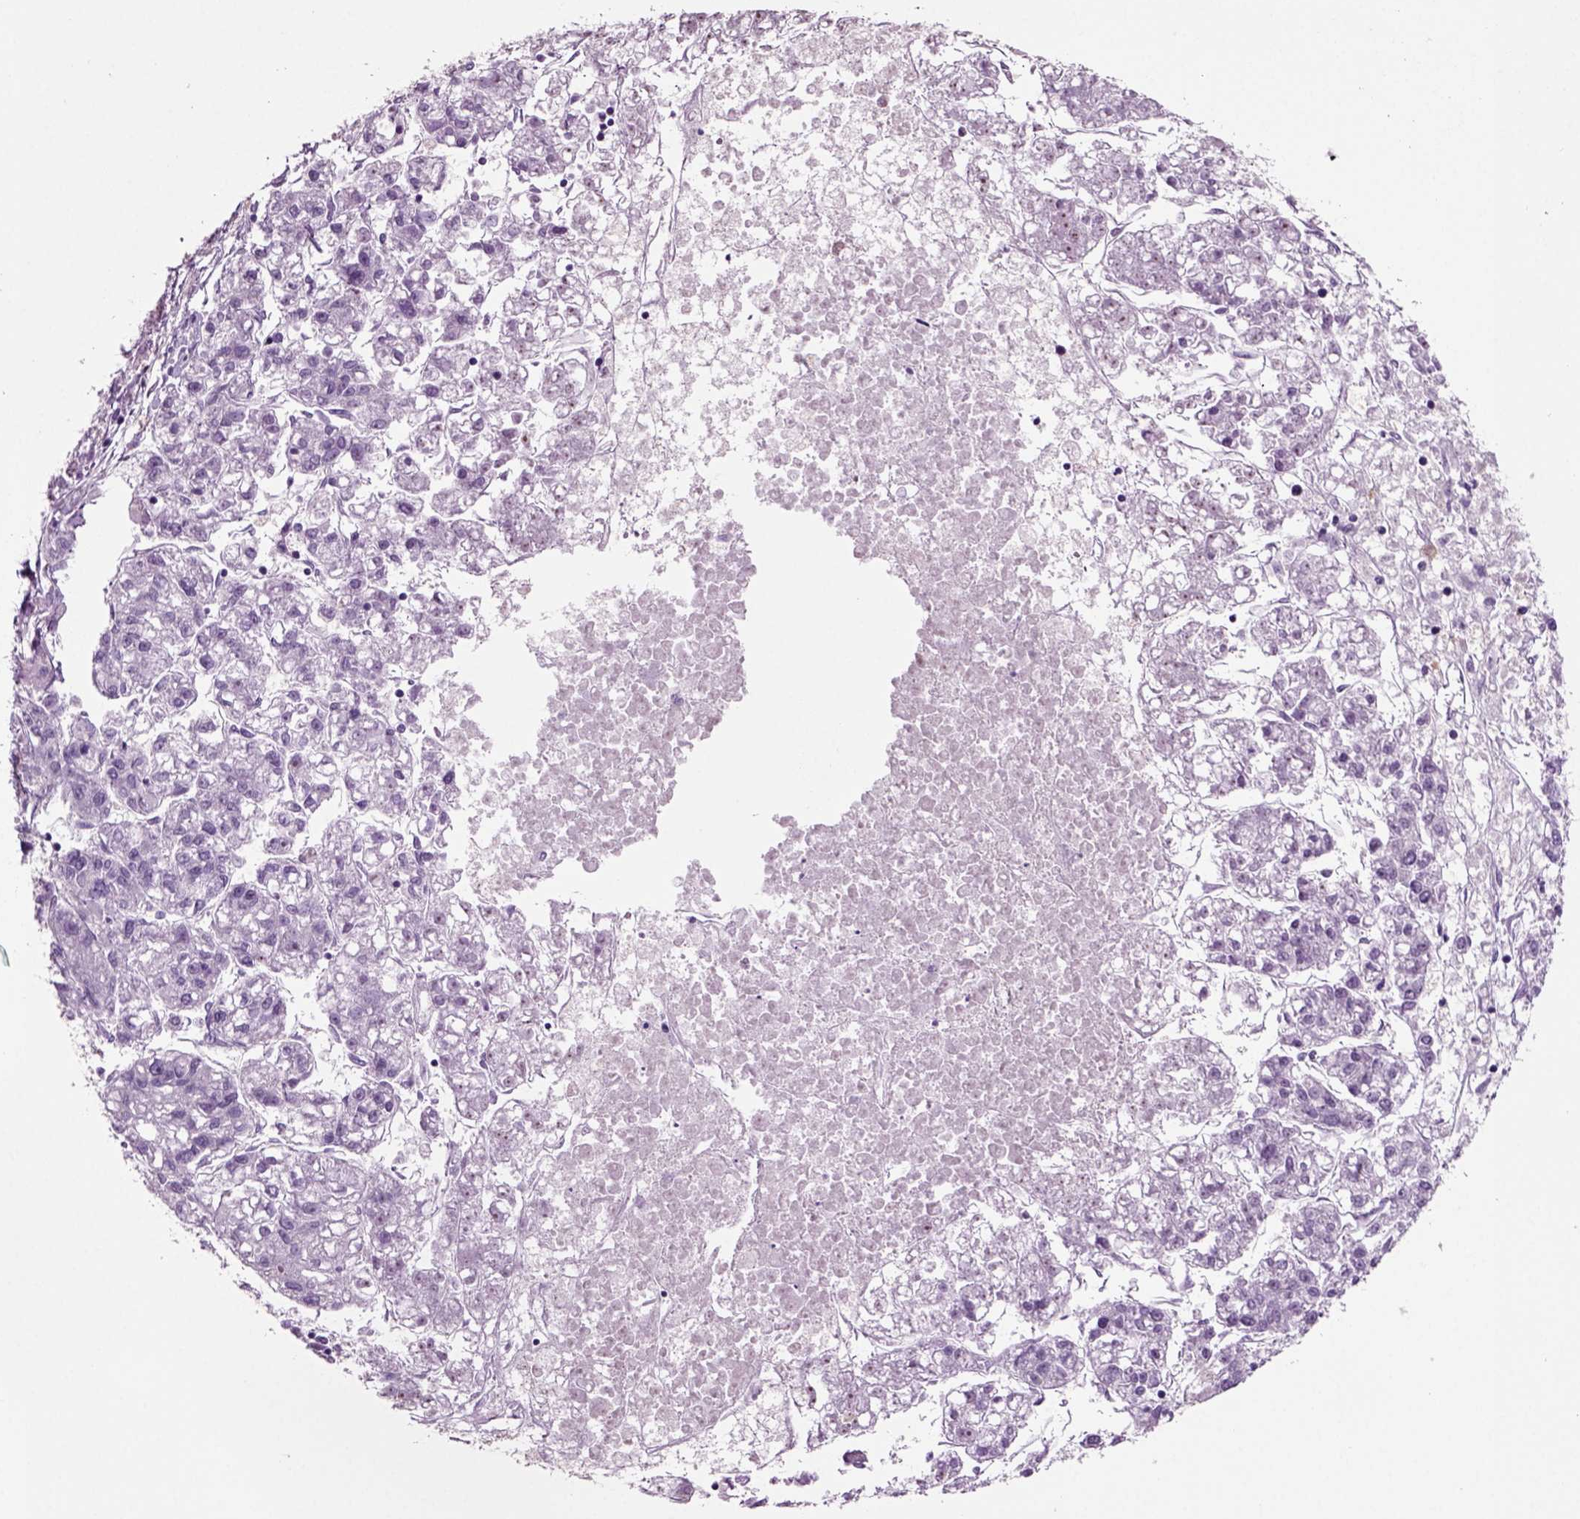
{"staining": {"intensity": "negative", "quantity": "none", "location": "none"}, "tissue": "liver cancer", "cell_type": "Tumor cells", "image_type": "cancer", "snomed": [{"axis": "morphology", "description": "Carcinoma, Hepatocellular, NOS"}, {"axis": "topography", "description": "Liver"}], "caption": "Tumor cells are negative for brown protein staining in liver cancer.", "gene": "ARID3A", "patient": {"sex": "male", "age": 56}}